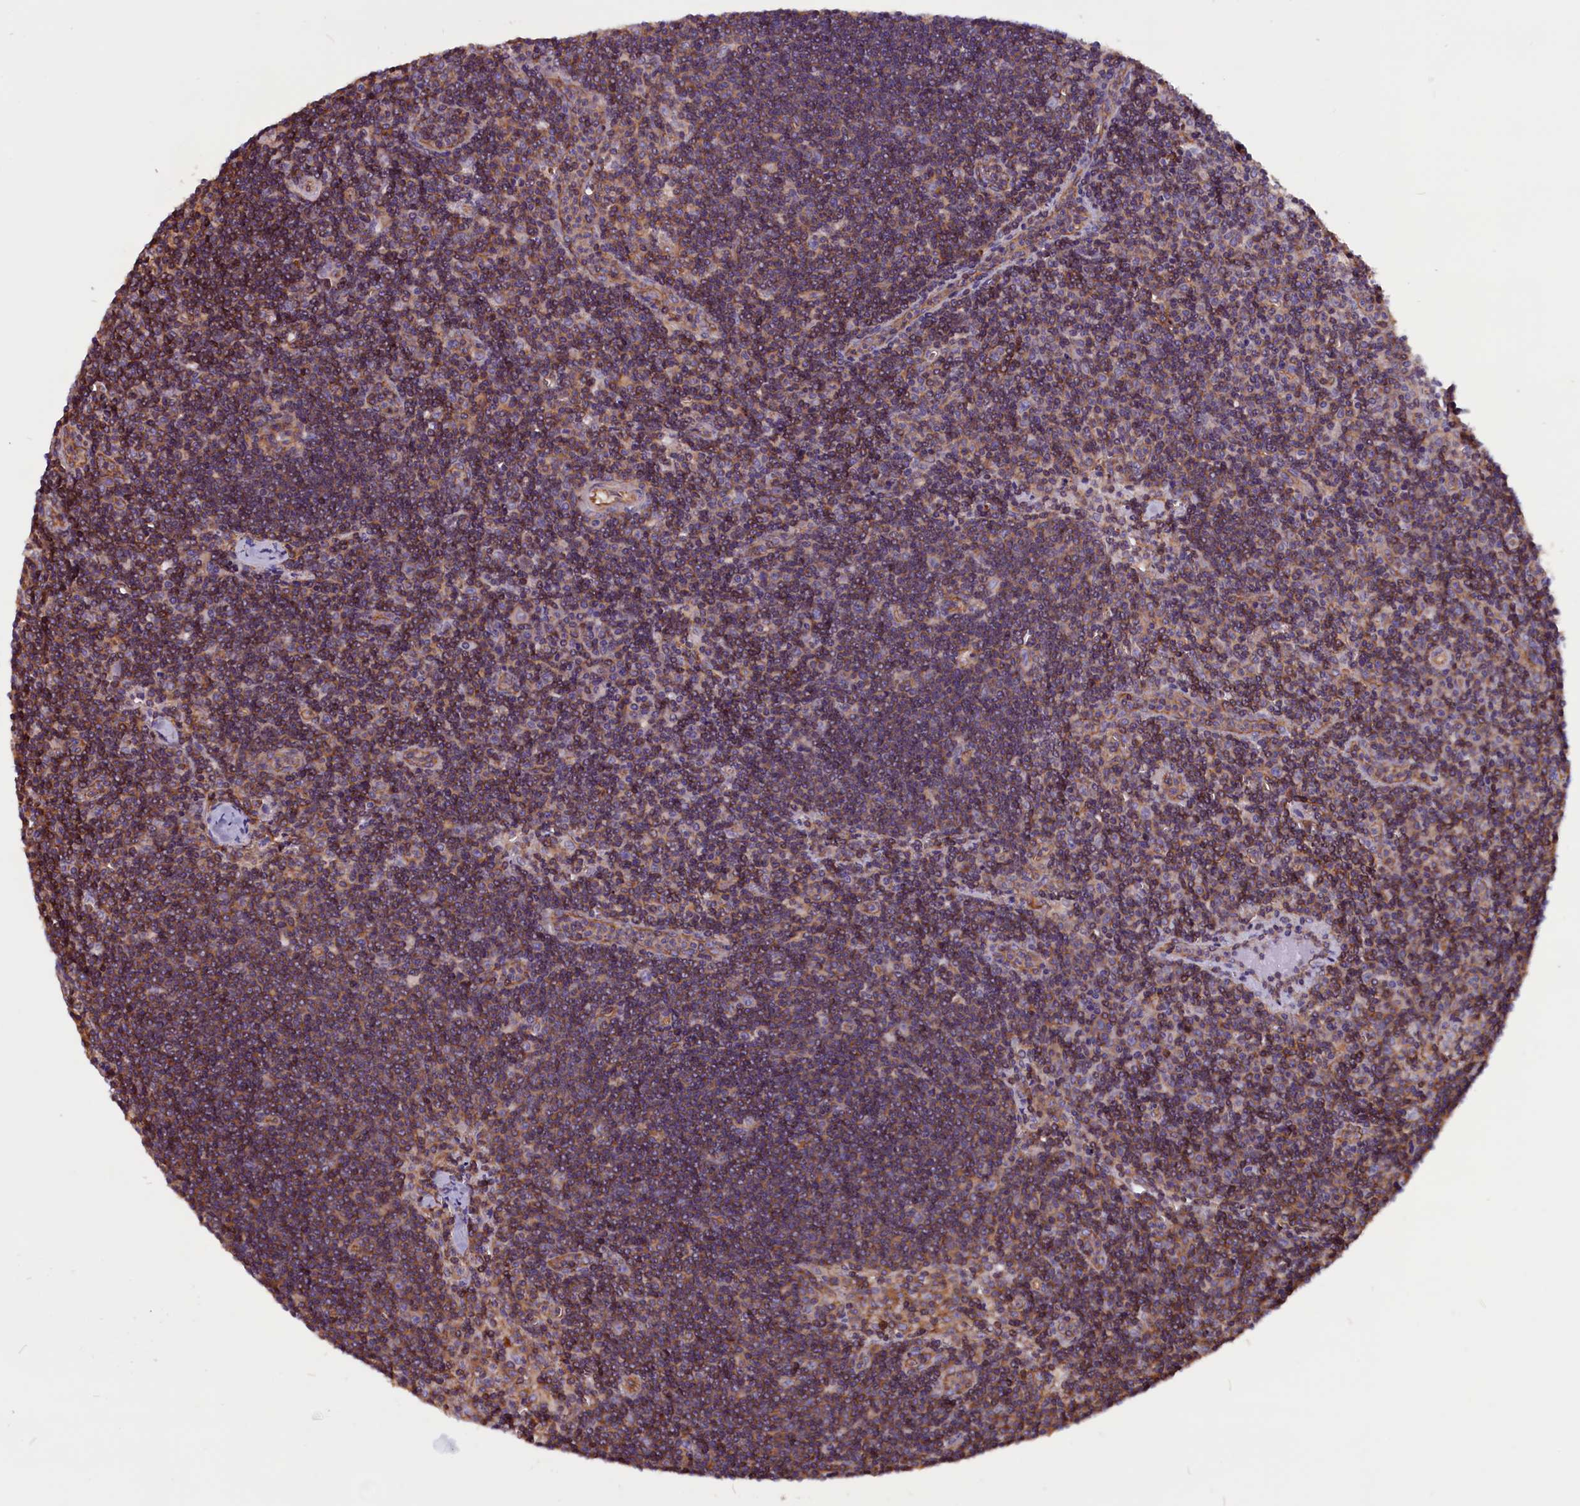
{"staining": {"intensity": "weak", "quantity": "25%-75%", "location": "cytoplasmic/membranous"}, "tissue": "lymph node", "cell_type": "Germinal center cells", "image_type": "normal", "snomed": [{"axis": "morphology", "description": "Normal tissue, NOS"}, {"axis": "topography", "description": "Lymph node"}], "caption": "High-power microscopy captured an immunohistochemistry (IHC) photomicrograph of unremarkable lymph node, revealing weak cytoplasmic/membranous staining in about 25%-75% of germinal center cells.", "gene": "ZNF749", "patient": {"sex": "female", "age": 32}}